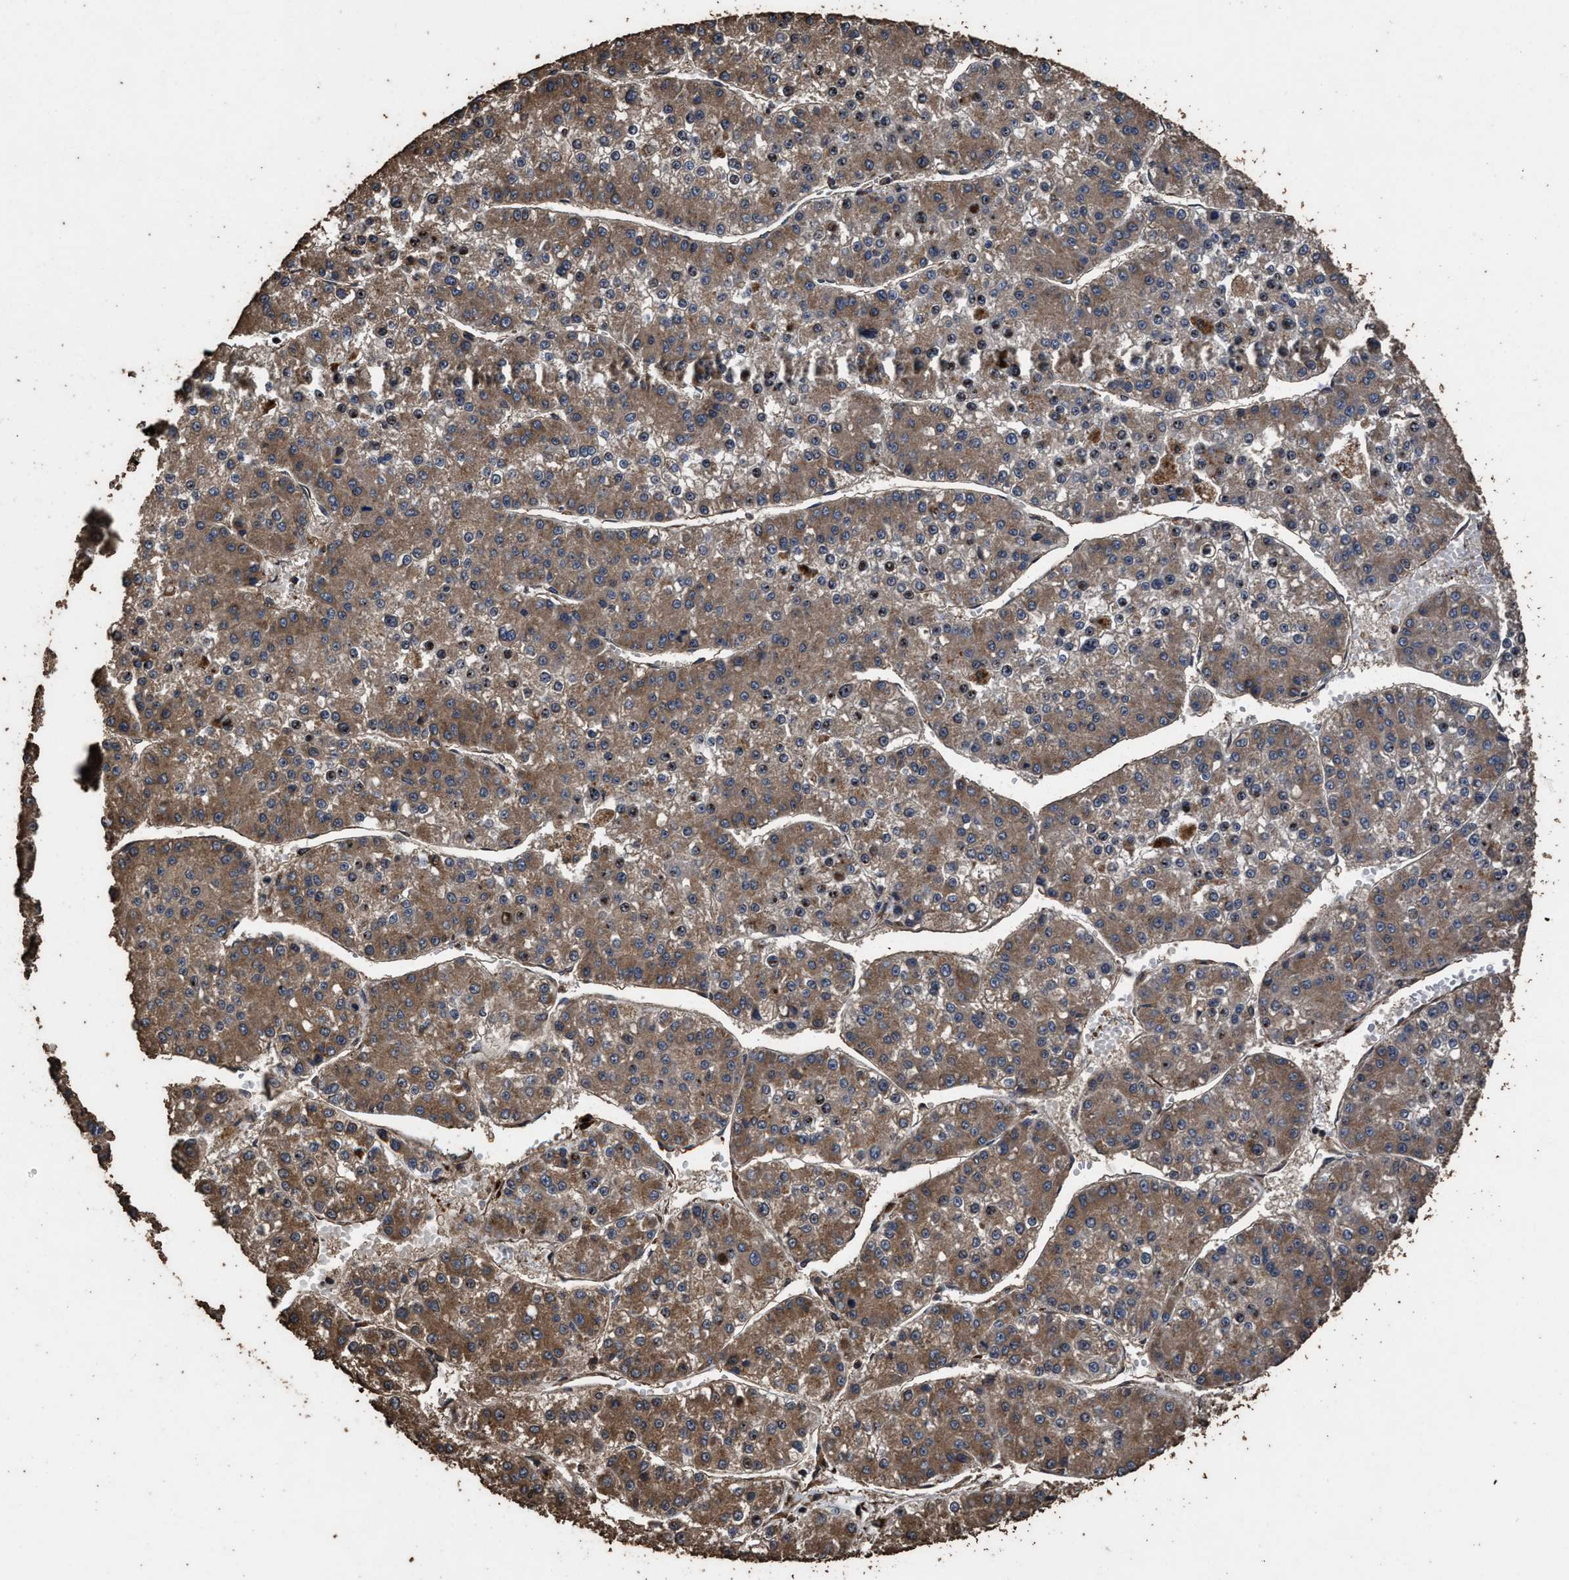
{"staining": {"intensity": "moderate", "quantity": ">75%", "location": "cytoplasmic/membranous"}, "tissue": "liver cancer", "cell_type": "Tumor cells", "image_type": "cancer", "snomed": [{"axis": "morphology", "description": "Carcinoma, Hepatocellular, NOS"}, {"axis": "topography", "description": "Liver"}], "caption": "IHC of human liver cancer displays medium levels of moderate cytoplasmic/membranous expression in approximately >75% of tumor cells.", "gene": "ZMYND19", "patient": {"sex": "female", "age": 73}}